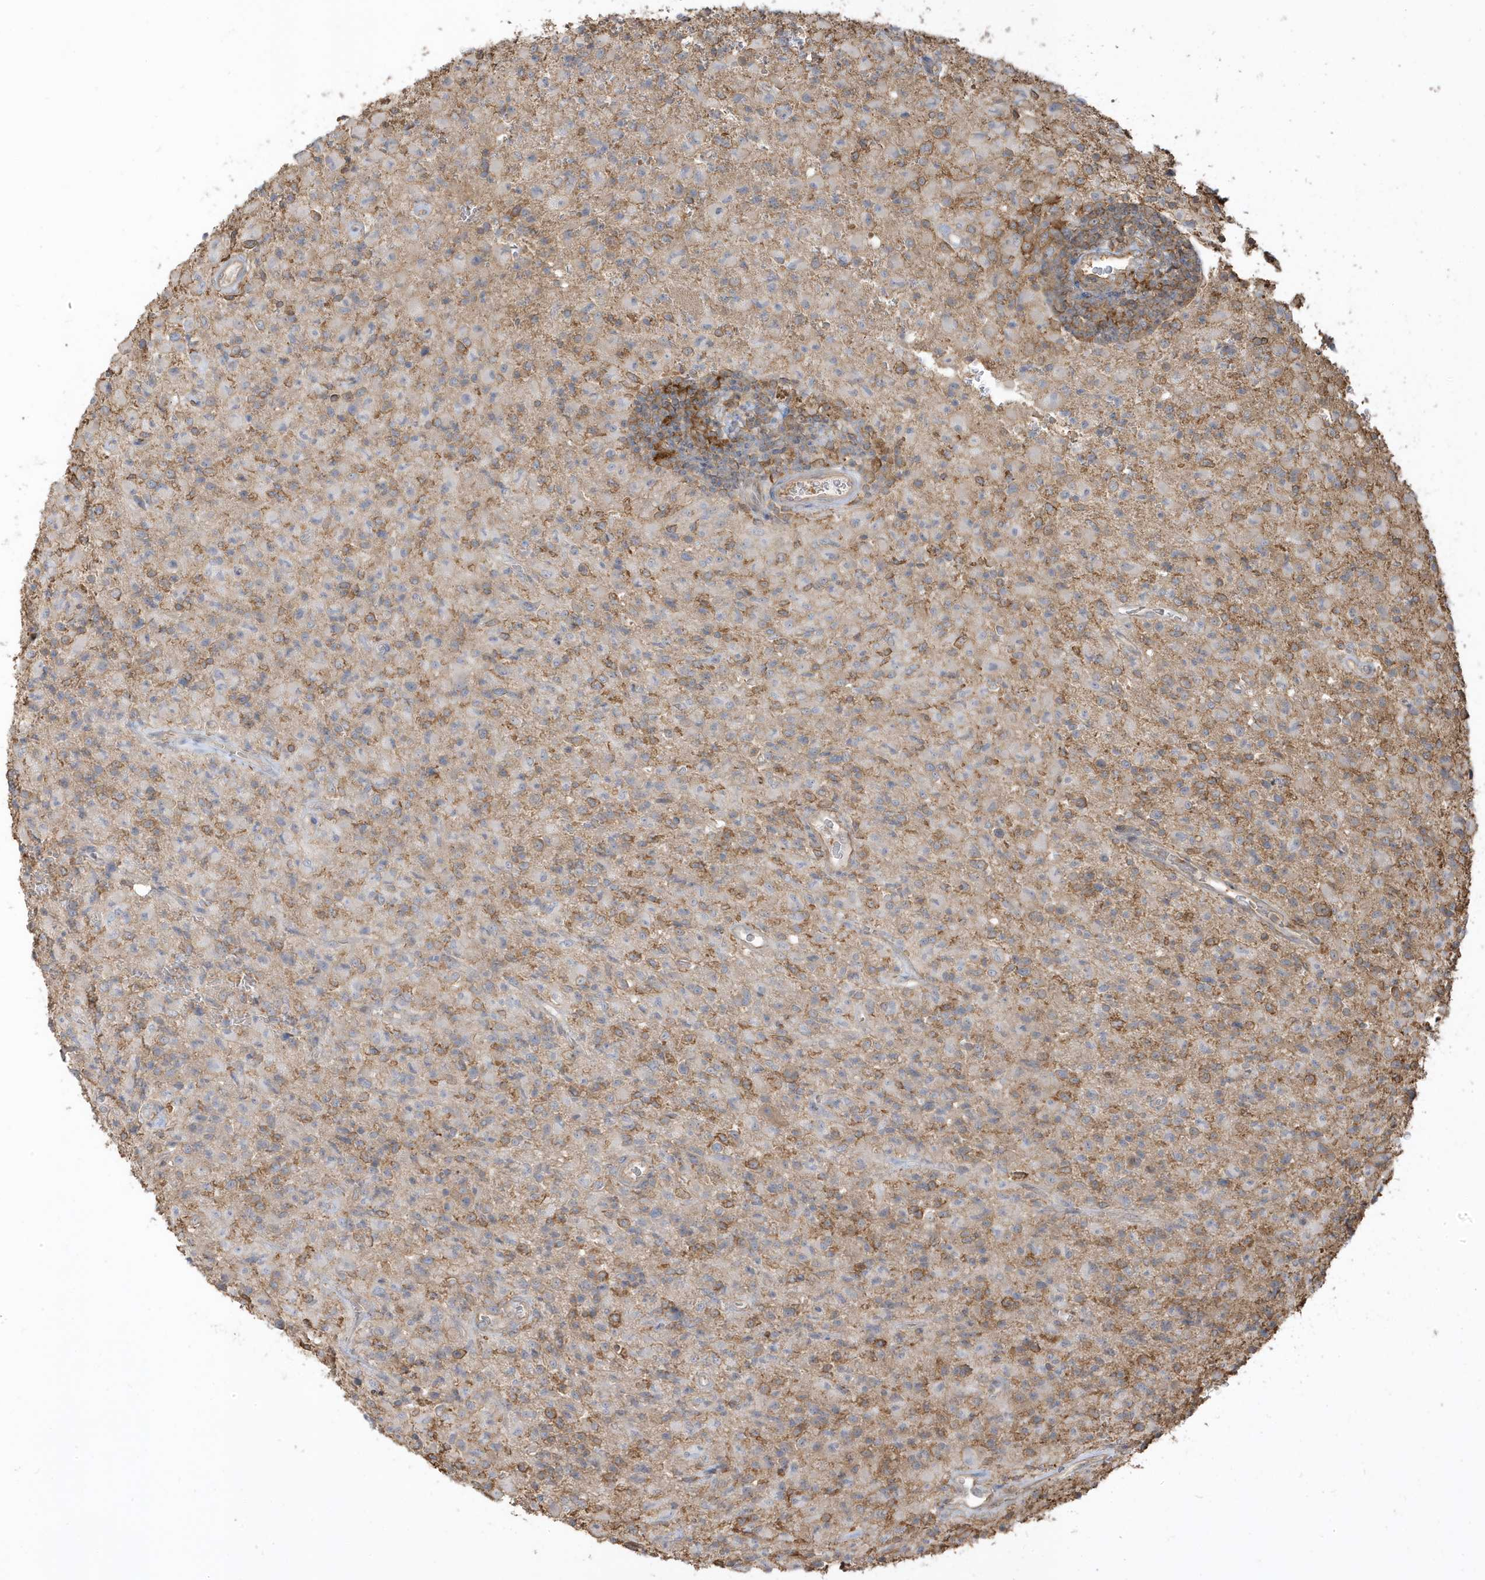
{"staining": {"intensity": "negative", "quantity": "none", "location": "none"}, "tissue": "glioma", "cell_type": "Tumor cells", "image_type": "cancer", "snomed": [{"axis": "morphology", "description": "Glioma, malignant, High grade"}, {"axis": "topography", "description": "Brain"}], "caption": "Human high-grade glioma (malignant) stained for a protein using immunohistochemistry (IHC) exhibits no positivity in tumor cells.", "gene": "ZBTB8A", "patient": {"sex": "female", "age": 57}}